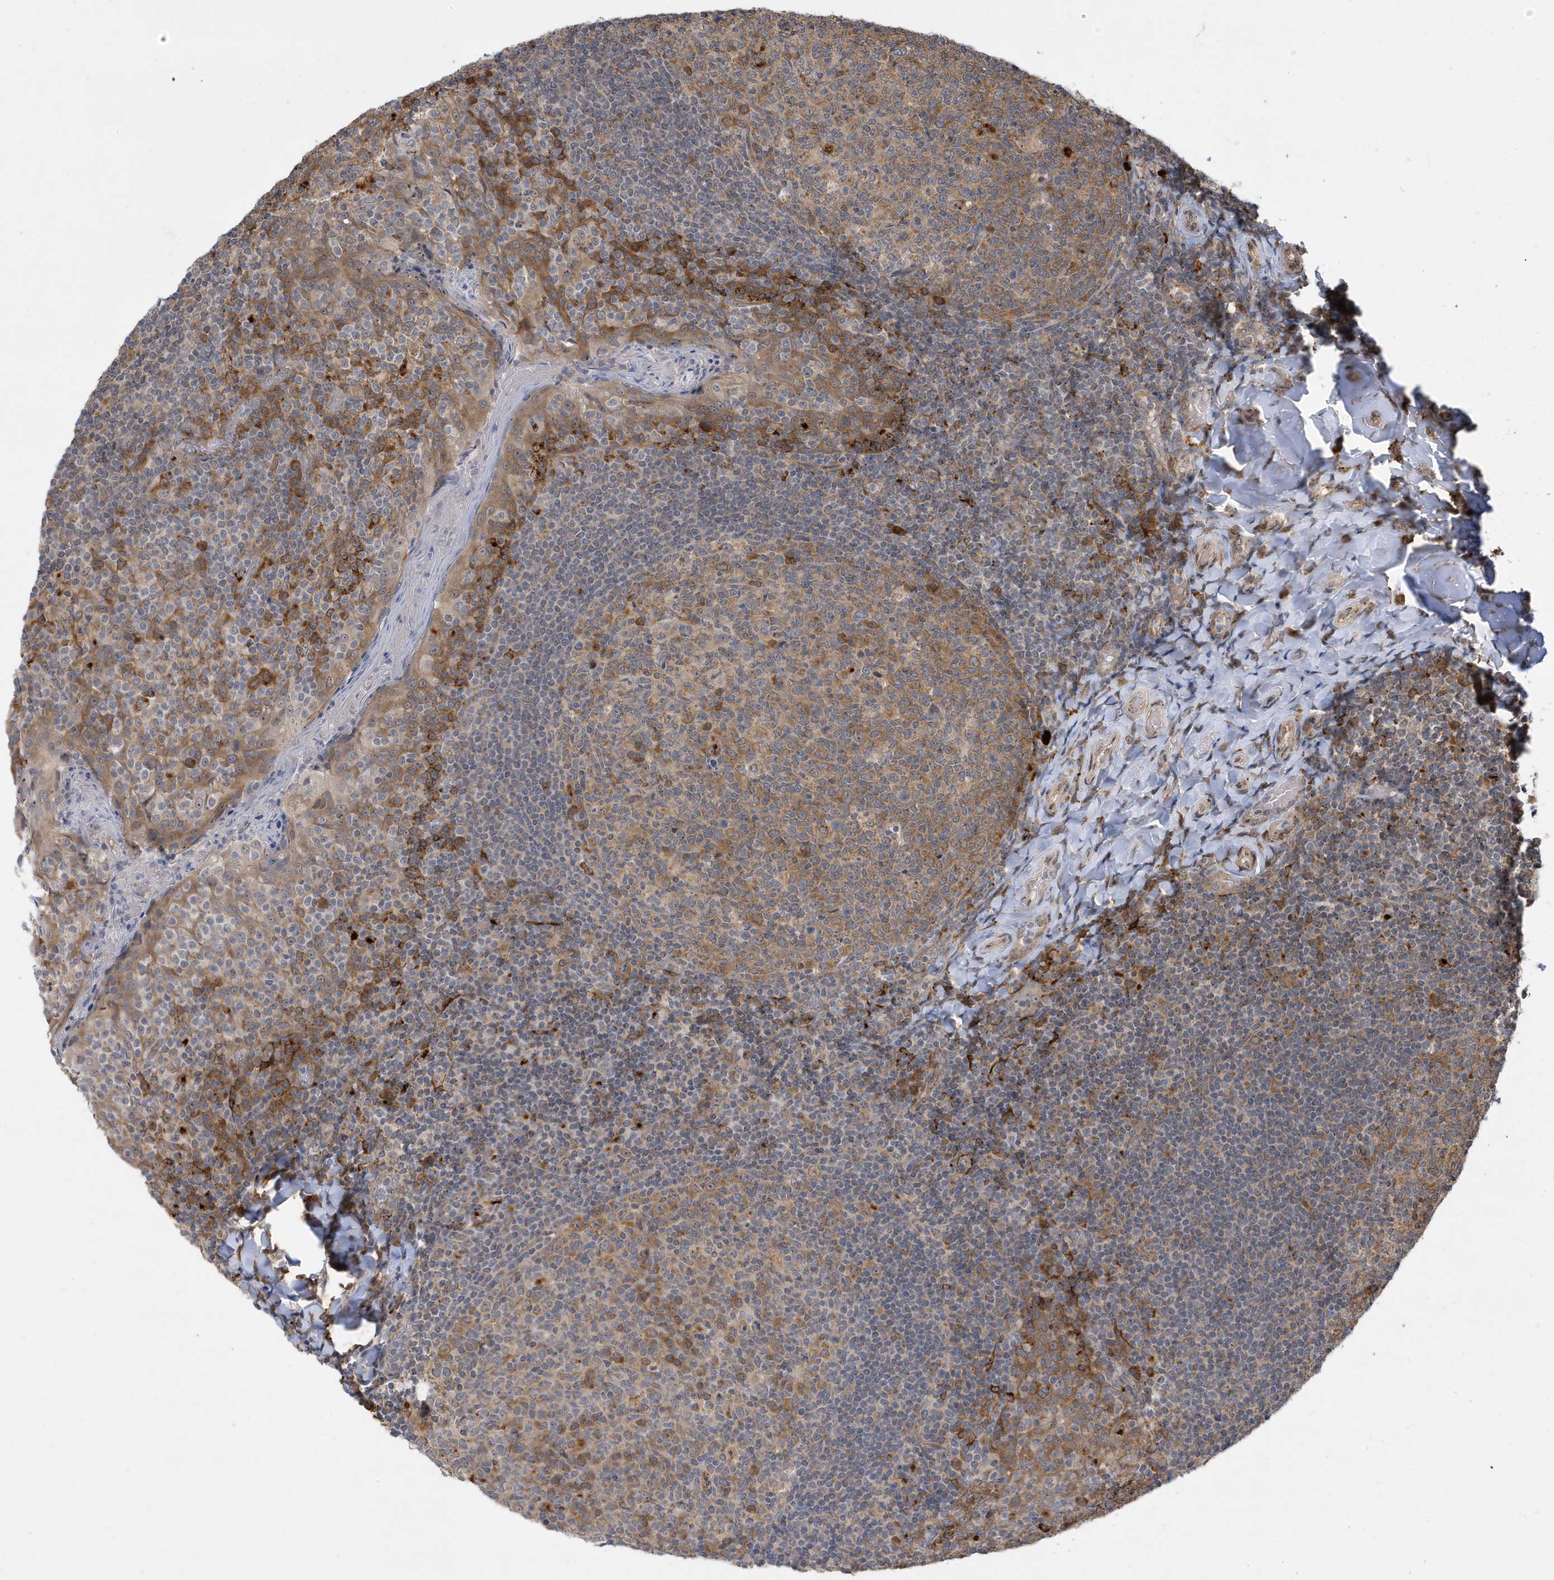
{"staining": {"intensity": "moderate", "quantity": ">75%", "location": "cytoplasmic/membranous"}, "tissue": "tonsil", "cell_type": "Germinal center cells", "image_type": "normal", "snomed": [{"axis": "morphology", "description": "Normal tissue, NOS"}, {"axis": "topography", "description": "Tonsil"}], "caption": "Immunohistochemical staining of unremarkable human tonsil shows moderate cytoplasmic/membranous protein staining in approximately >75% of germinal center cells. The protein is stained brown, and the nuclei are stained in blue (DAB (3,3'-diaminobenzidine) IHC with brightfield microscopy, high magnification).", "gene": "ZNF507", "patient": {"sex": "female", "age": 19}}